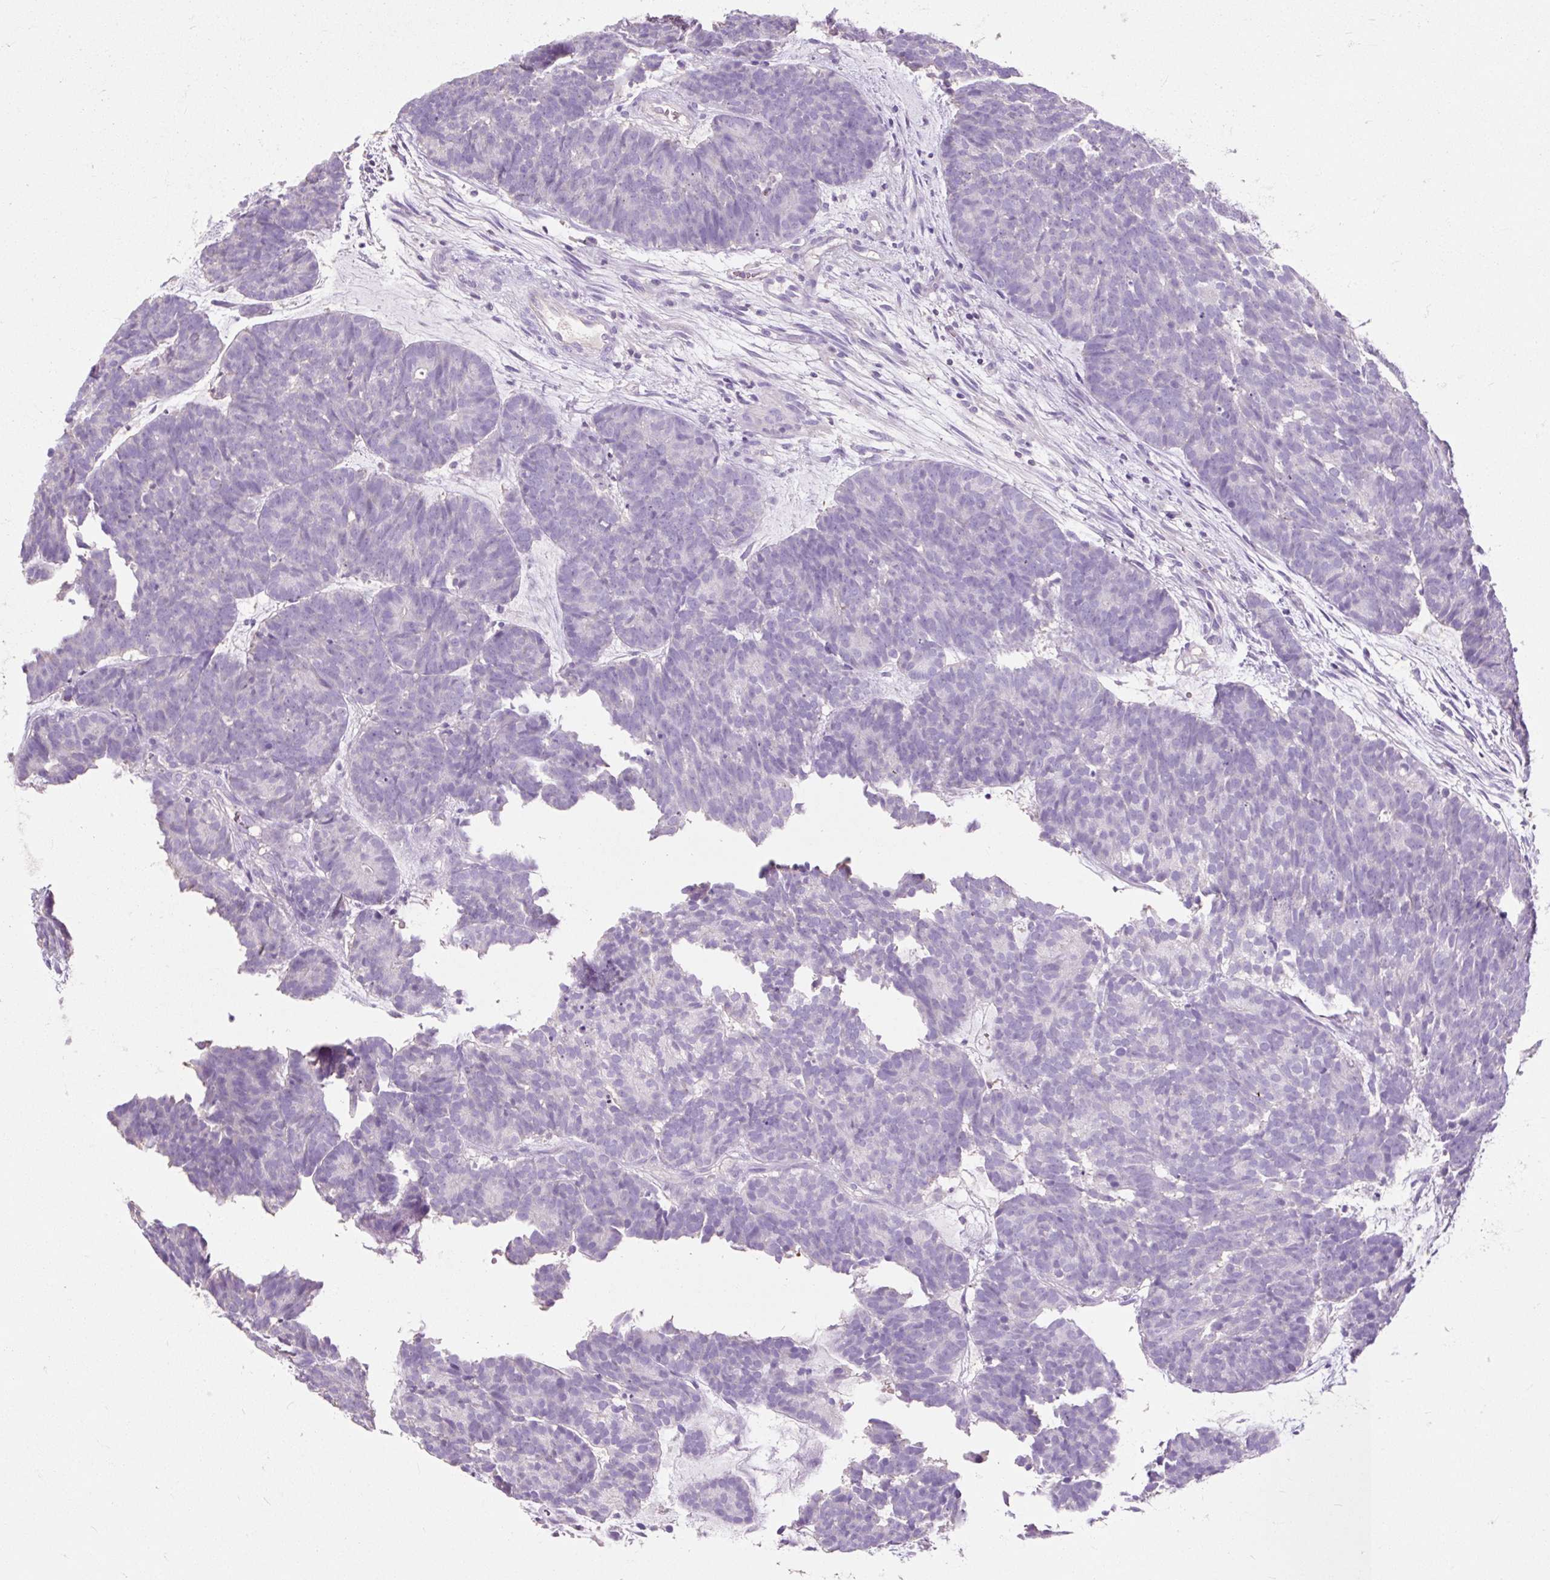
{"staining": {"intensity": "negative", "quantity": "none", "location": "none"}, "tissue": "head and neck cancer", "cell_type": "Tumor cells", "image_type": "cancer", "snomed": [{"axis": "morphology", "description": "Adenocarcinoma, NOS"}, {"axis": "topography", "description": "Head-Neck"}], "caption": "IHC of human head and neck adenocarcinoma shows no expression in tumor cells.", "gene": "OR10A7", "patient": {"sex": "female", "age": 81}}